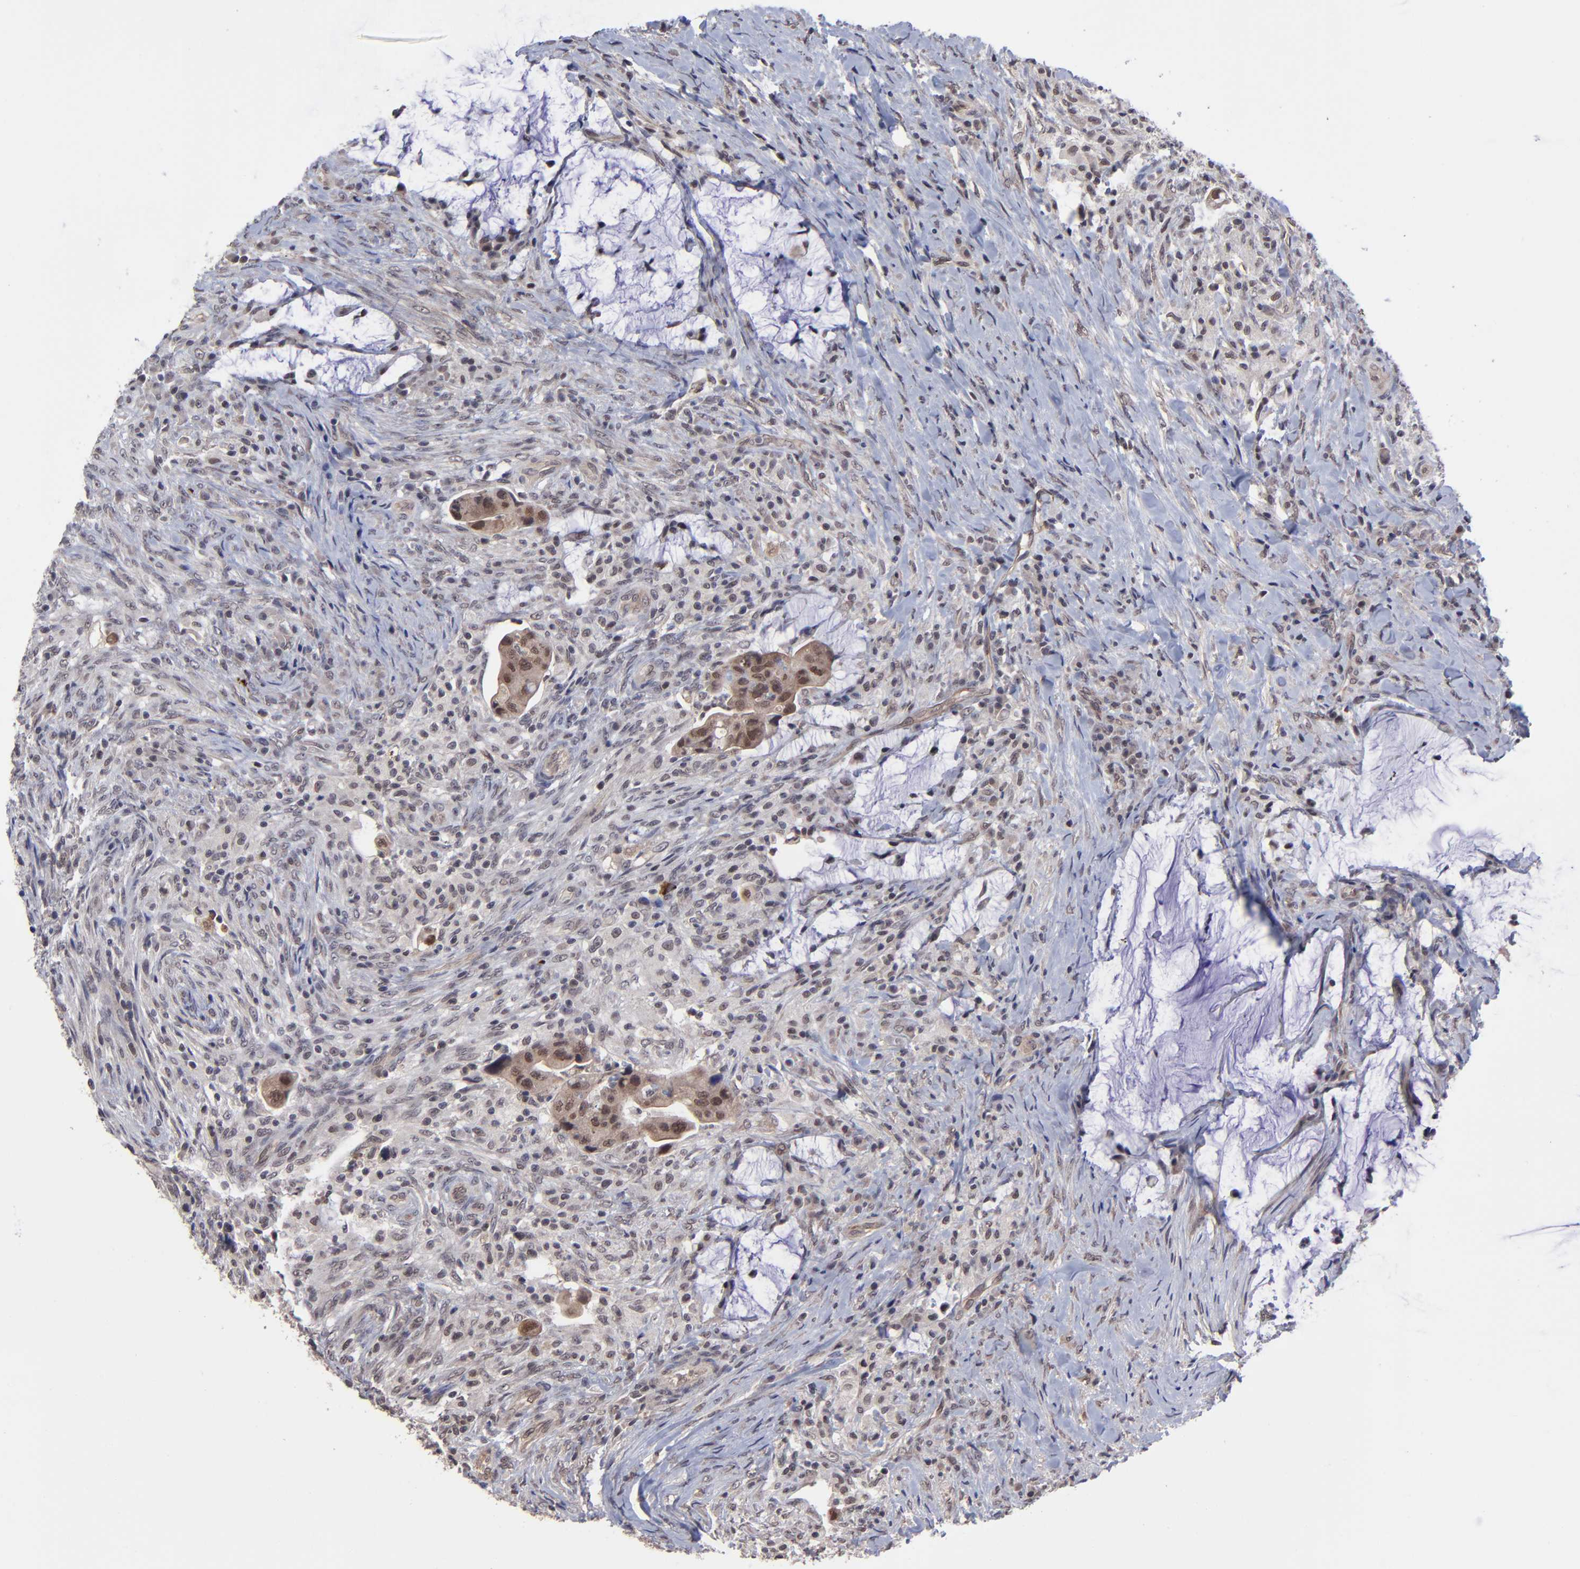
{"staining": {"intensity": "moderate", "quantity": ">75%", "location": "cytoplasmic/membranous,nuclear"}, "tissue": "colorectal cancer", "cell_type": "Tumor cells", "image_type": "cancer", "snomed": [{"axis": "morphology", "description": "Adenocarcinoma, NOS"}, {"axis": "topography", "description": "Rectum"}], "caption": "A brown stain highlights moderate cytoplasmic/membranous and nuclear positivity of a protein in colorectal adenocarcinoma tumor cells.", "gene": "ZNF419", "patient": {"sex": "female", "age": 71}}